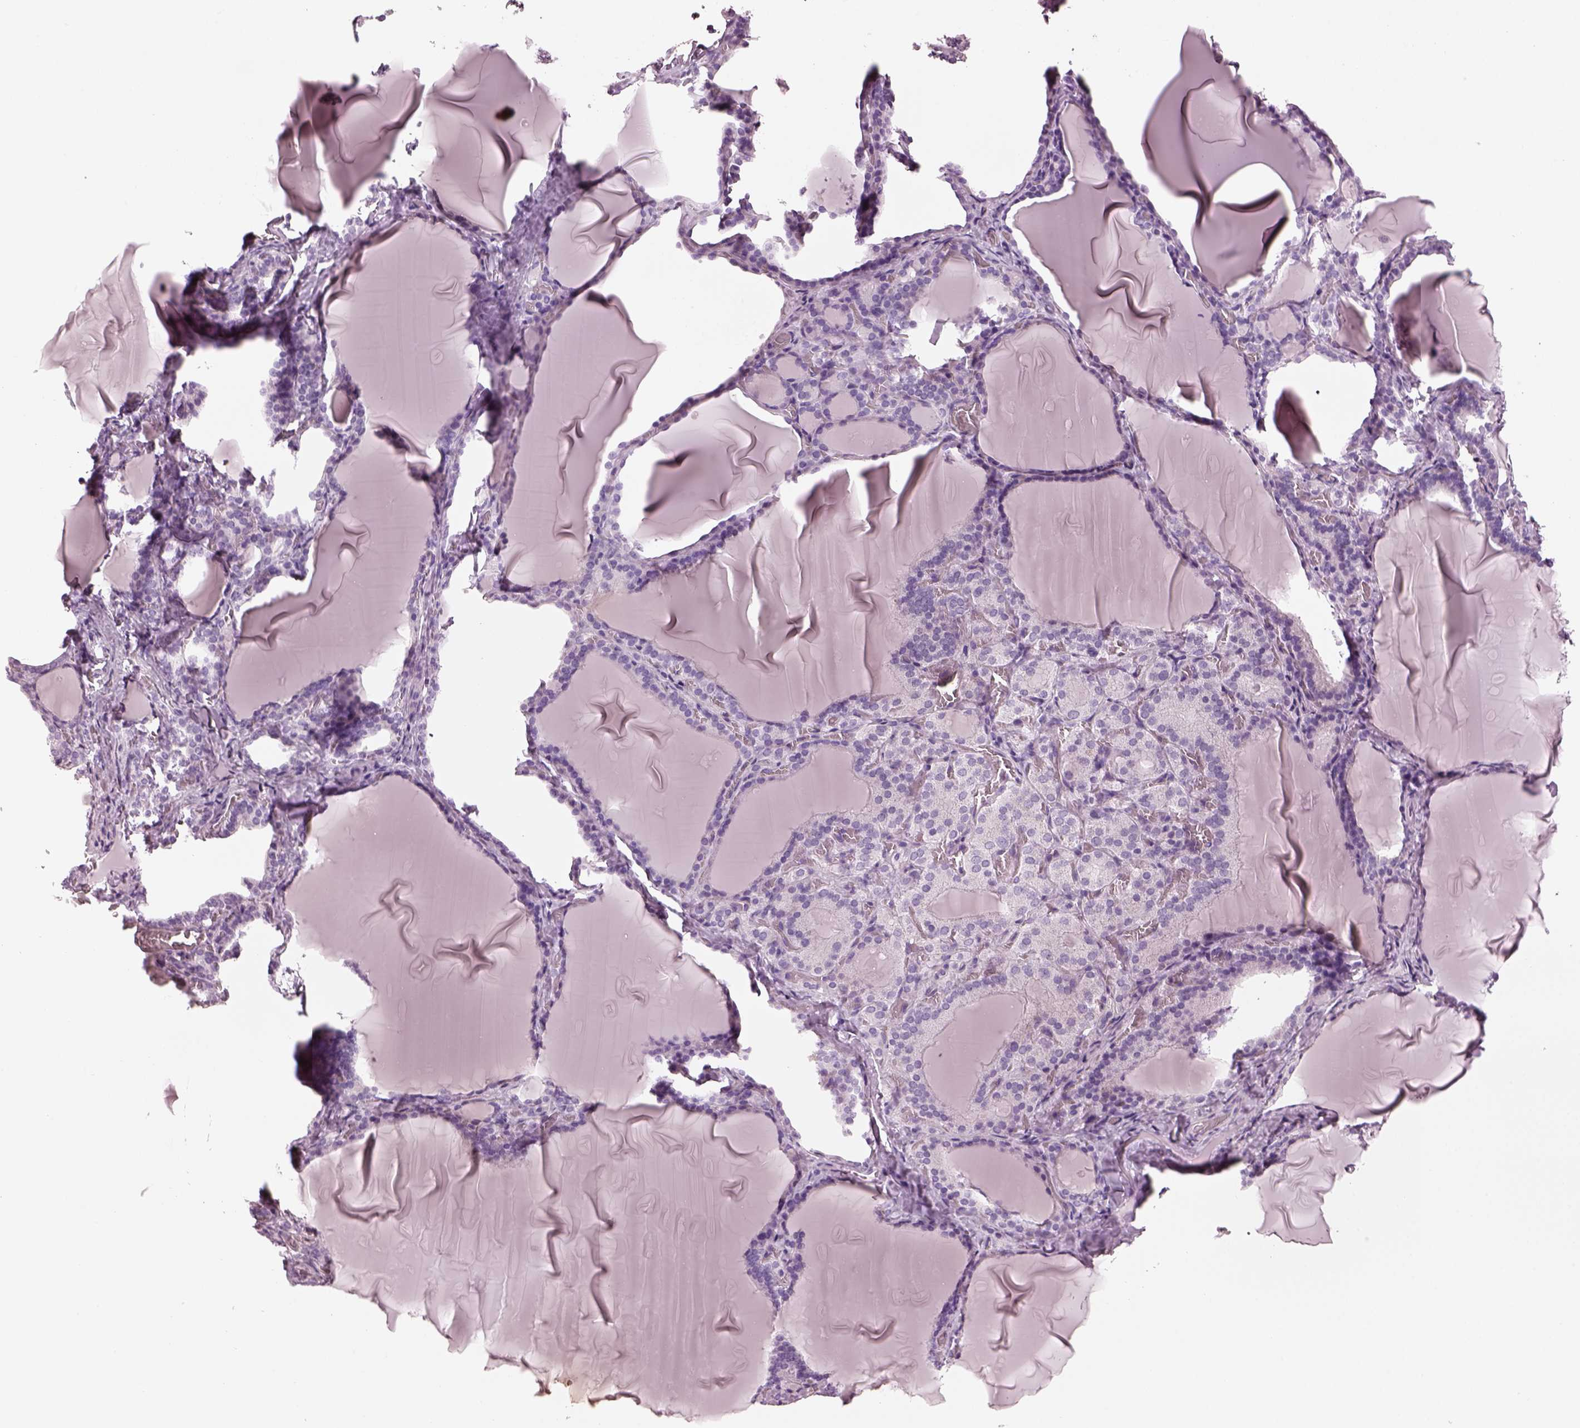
{"staining": {"intensity": "negative", "quantity": "none", "location": "none"}, "tissue": "thyroid gland", "cell_type": "Glandular cells", "image_type": "normal", "snomed": [{"axis": "morphology", "description": "Normal tissue, NOS"}, {"axis": "morphology", "description": "Hyperplasia, NOS"}, {"axis": "topography", "description": "Thyroid gland"}], "caption": "DAB (3,3'-diaminobenzidine) immunohistochemical staining of normal thyroid gland reveals no significant staining in glandular cells.", "gene": "PDC", "patient": {"sex": "female", "age": 27}}